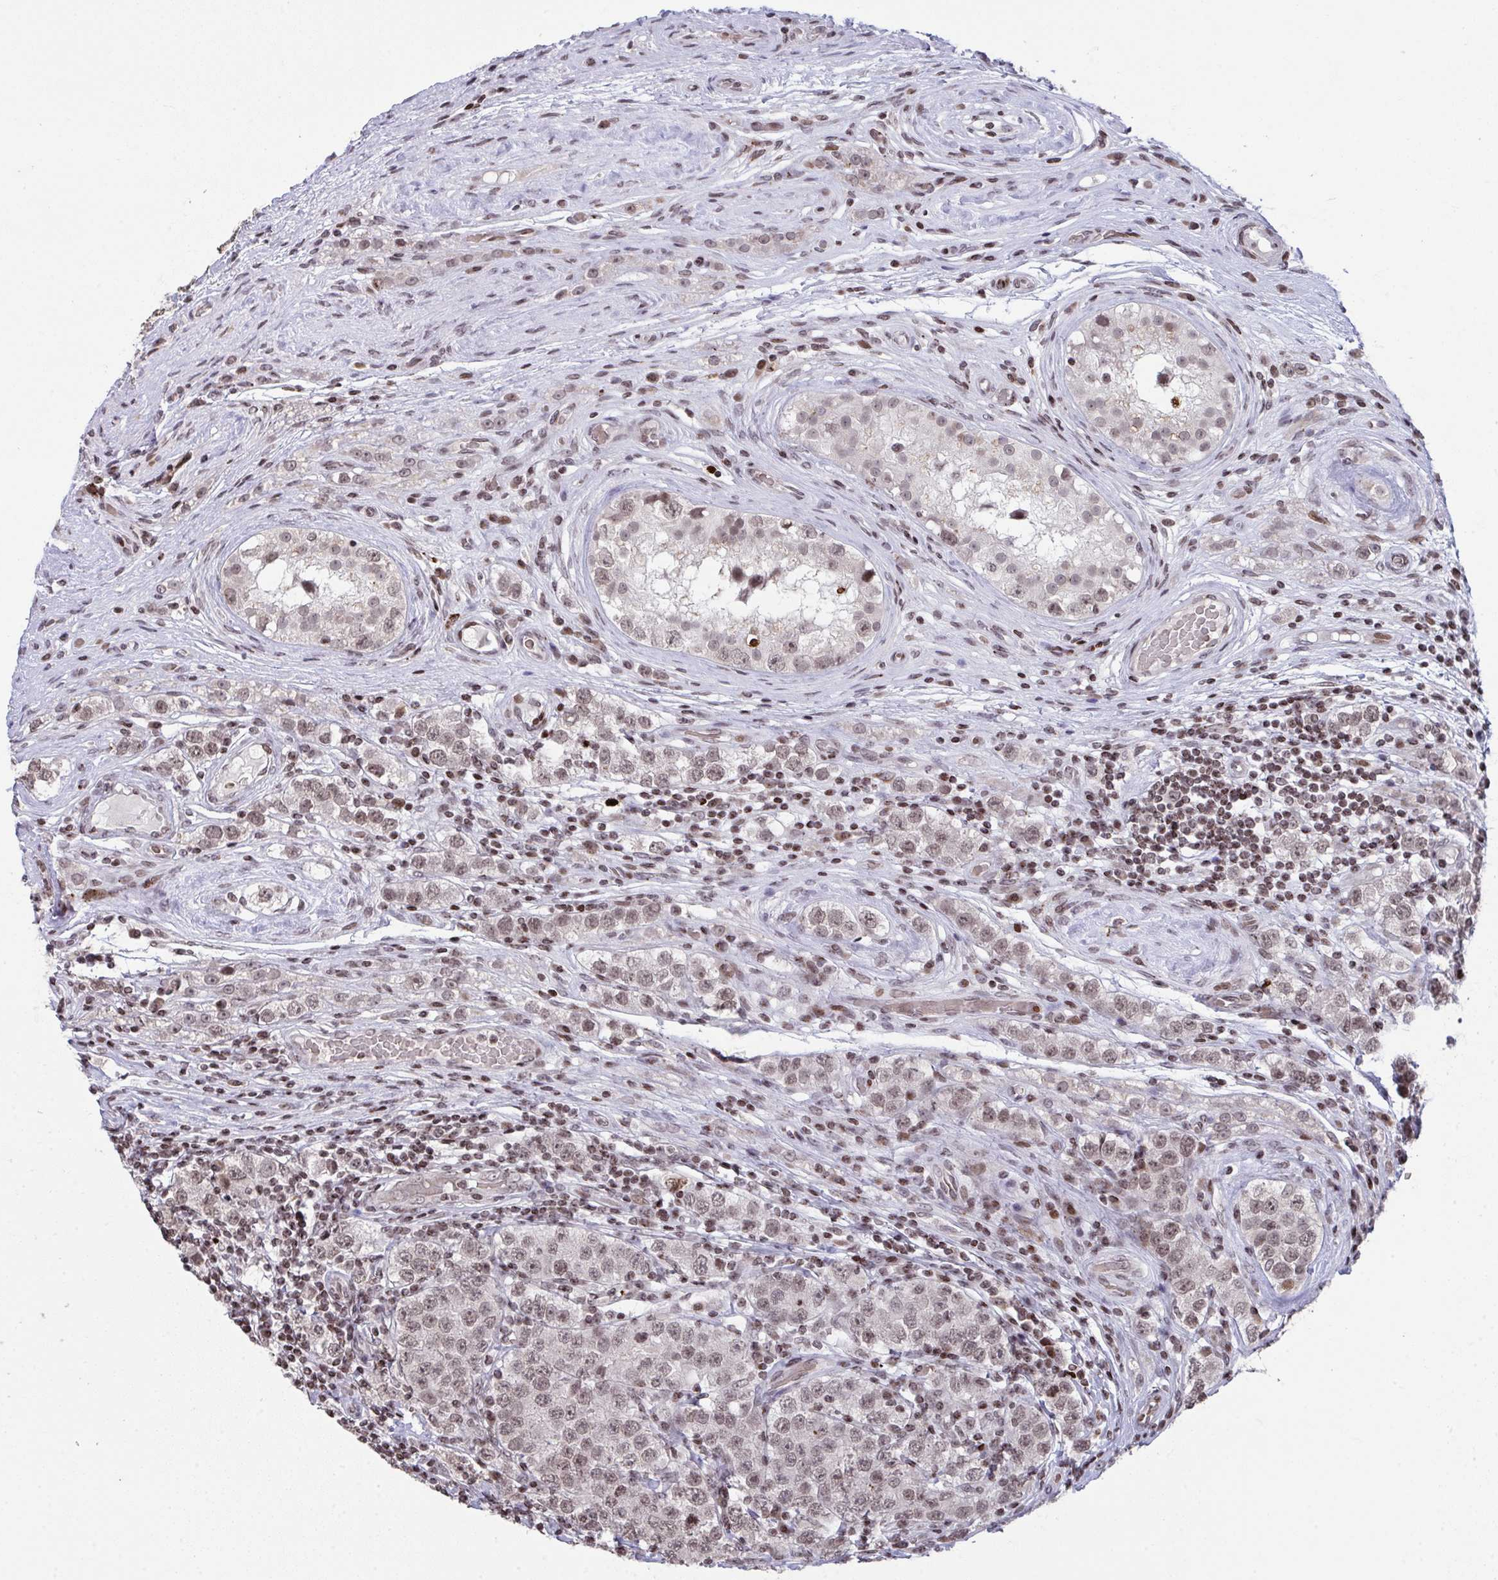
{"staining": {"intensity": "weak", "quantity": ">75%", "location": "nuclear"}, "tissue": "testis cancer", "cell_type": "Tumor cells", "image_type": "cancer", "snomed": [{"axis": "morphology", "description": "Seminoma, NOS"}, {"axis": "topography", "description": "Testis"}], "caption": "A brown stain shows weak nuclear staining of a protein in human seminoma (testis) tumor cells.", "gene": "NIP7", "patient": {"sex": "male", "age": 34}}